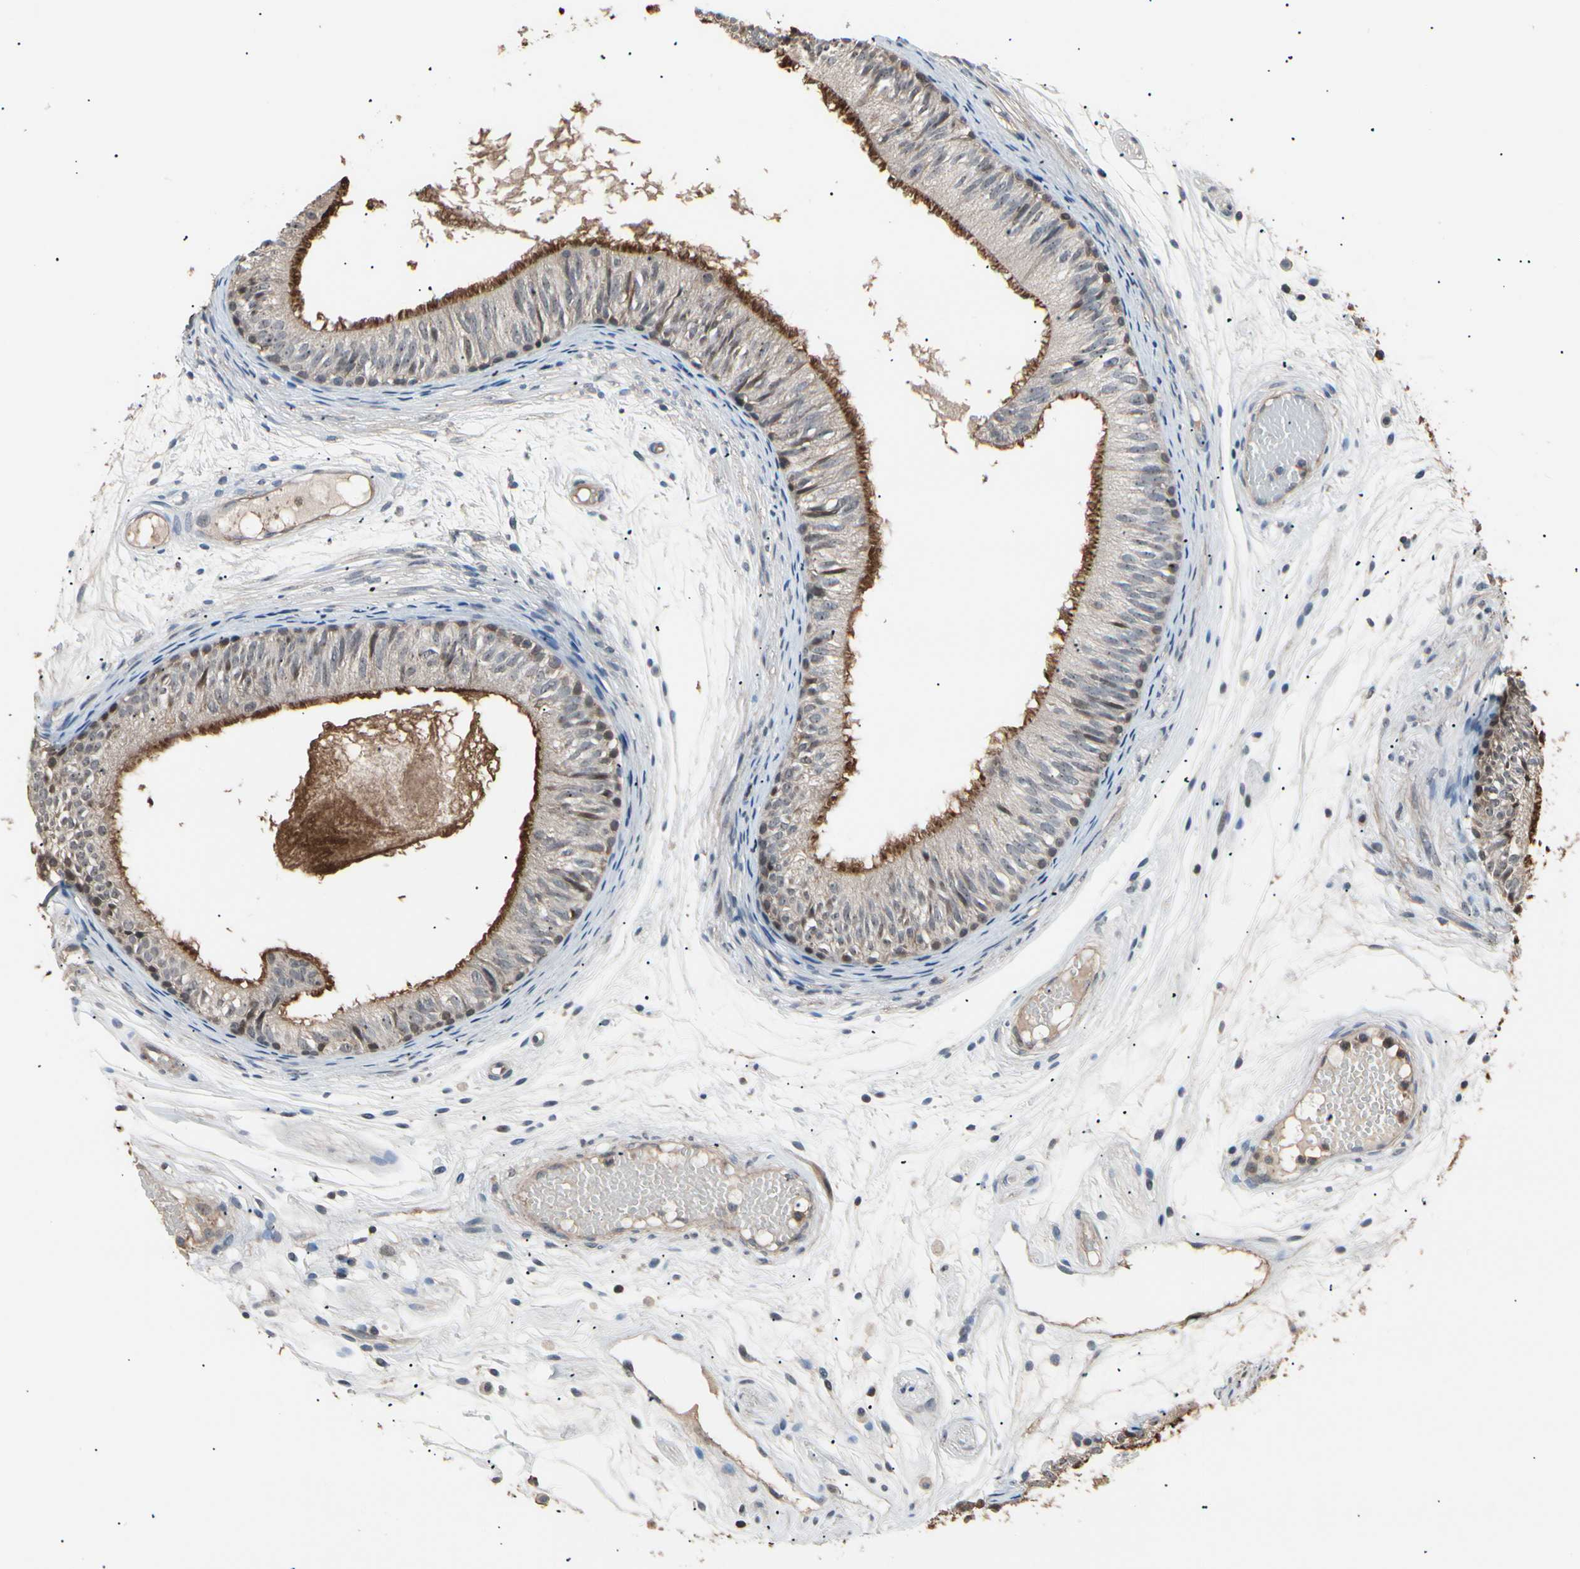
{"staining": {"intensity": "moderate", "quantity": "25%-75%", "location": "cytoplasmic/membranous"}, "tissue": "epididymis", "cell_type": "Glandular cells", "image_type": "normal", "snomed": [{"axis": "morphology", "description": "Normal tissue, NOS"}, {"axis": "morphology", "description": "Atrophy, NOS"}, {"axis": "topography", "description": "Testis"}, {"axis": "topography", "description": "Epididymis"}], "caption": "High-power microscopy captured an immunohistochemistry (IHC) photomicrograph of benign epididymis, revealing moderate cytoplasmic/membranous staining in about 25%-75% of glandular cells. The staining was performed using DAB (3,3'-diaminobenzidine) to visualize the protein expression in brown, while the nuclei were stained in blue with hematoxylin (Magnification: 20x).", "gene": "MAPK13", "patient": {"sex": "male", "age": 18}}